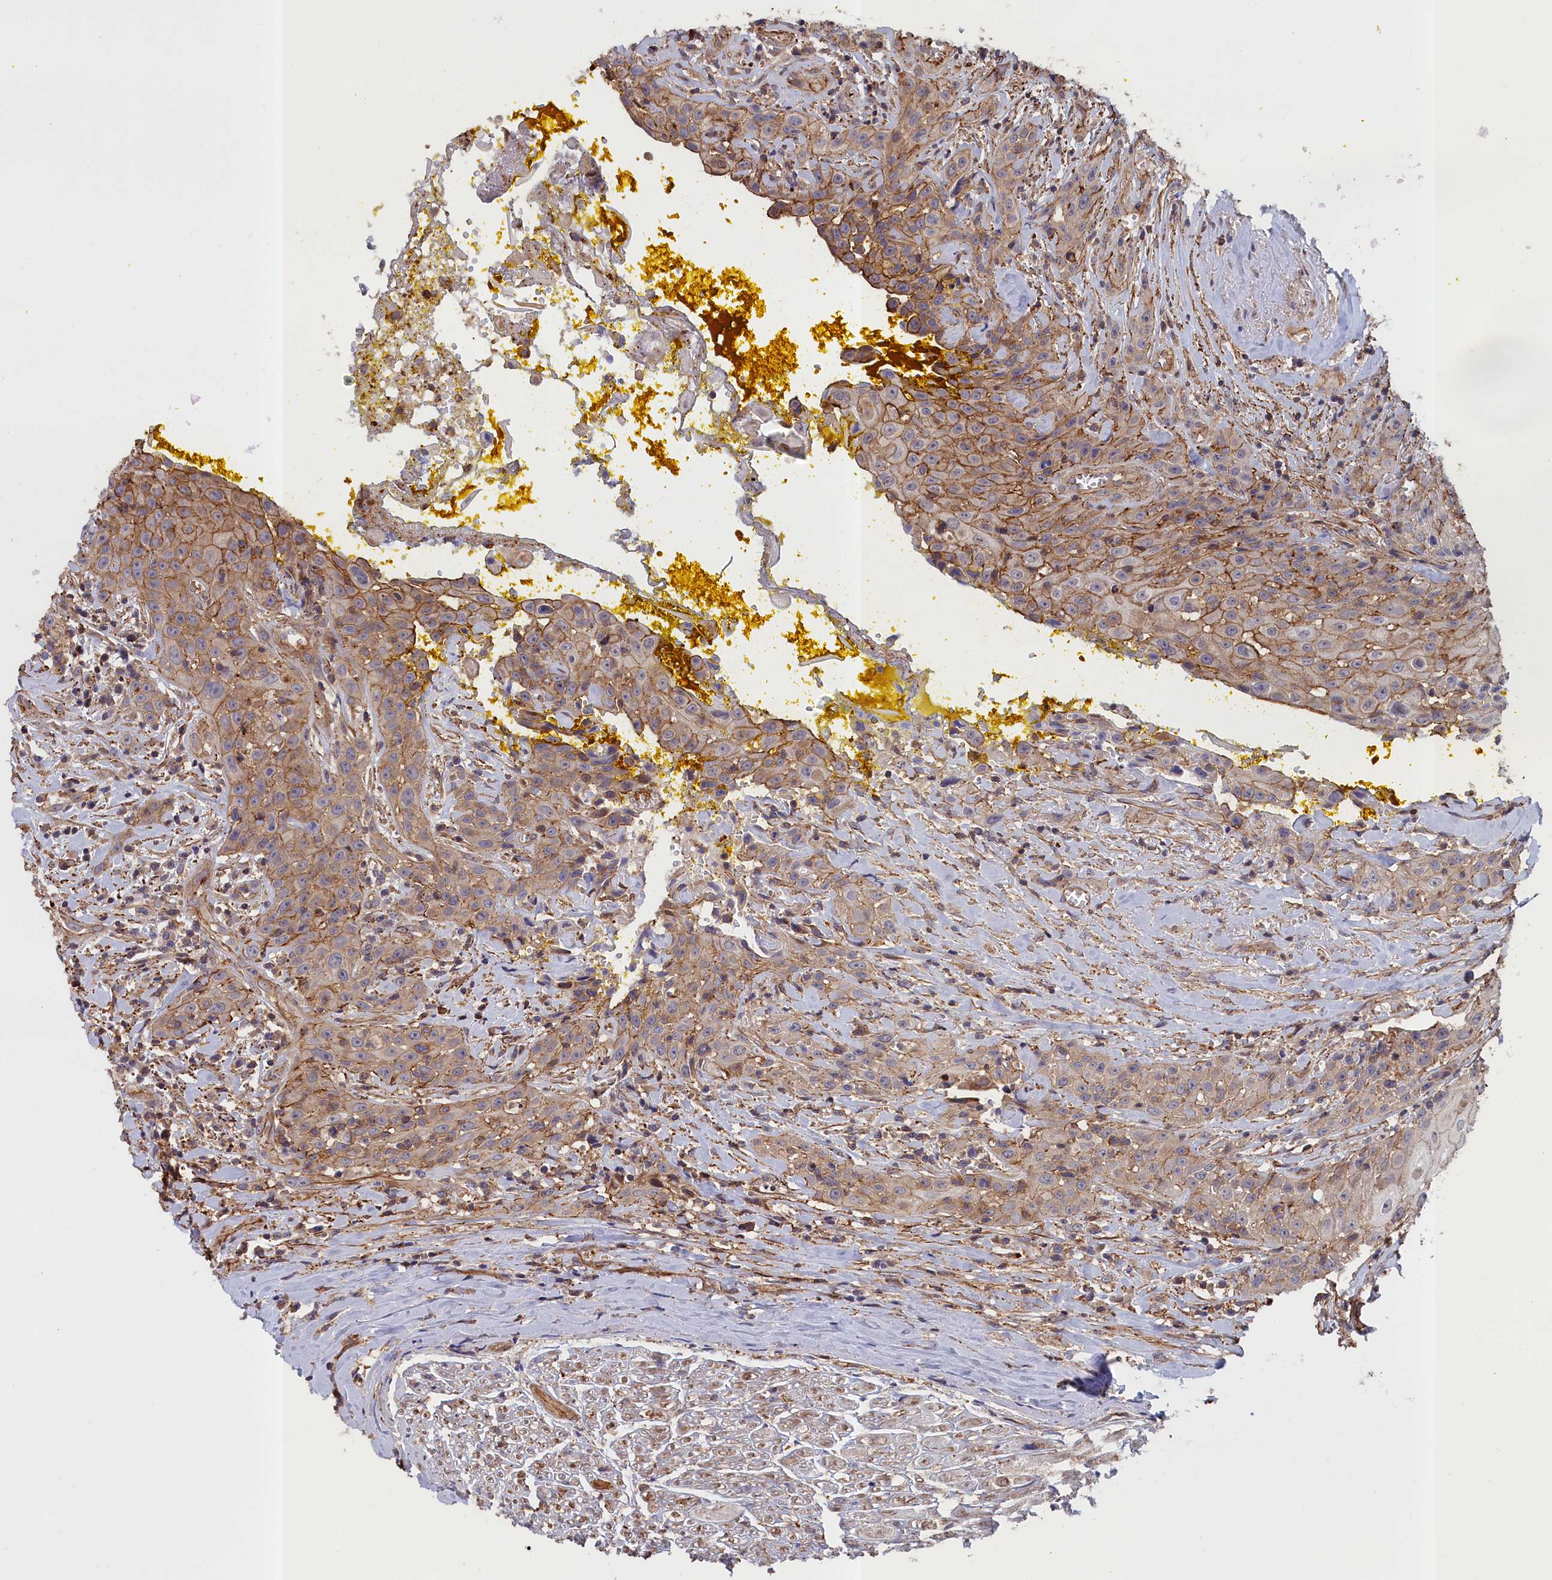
{"staining": {"intensity": "moderate", "quantity": "25%-75%", "location": "cytoplasmic/membranous"}, "tissue": "head and neck cancer", "cell_type": "Tumor cells", "image_type": "cancer", "snomed": [{"axis": "morphology", "description": "Squamous cell carcinoma, NOS"}, {"axis": "topography", "description": "Oral tissue"}, {"axis": "topography", "description": "Head-Neck"}], "caption": "Immunohistochemical staining of head and neck squamous cell carcinoma reveals medium levels of moderate cytoplasmic/membranous protein staining in about 25%-75% of tumor cells.", "gene": "ANKRD27", "patient": {"sex": "female", "age": 82}}